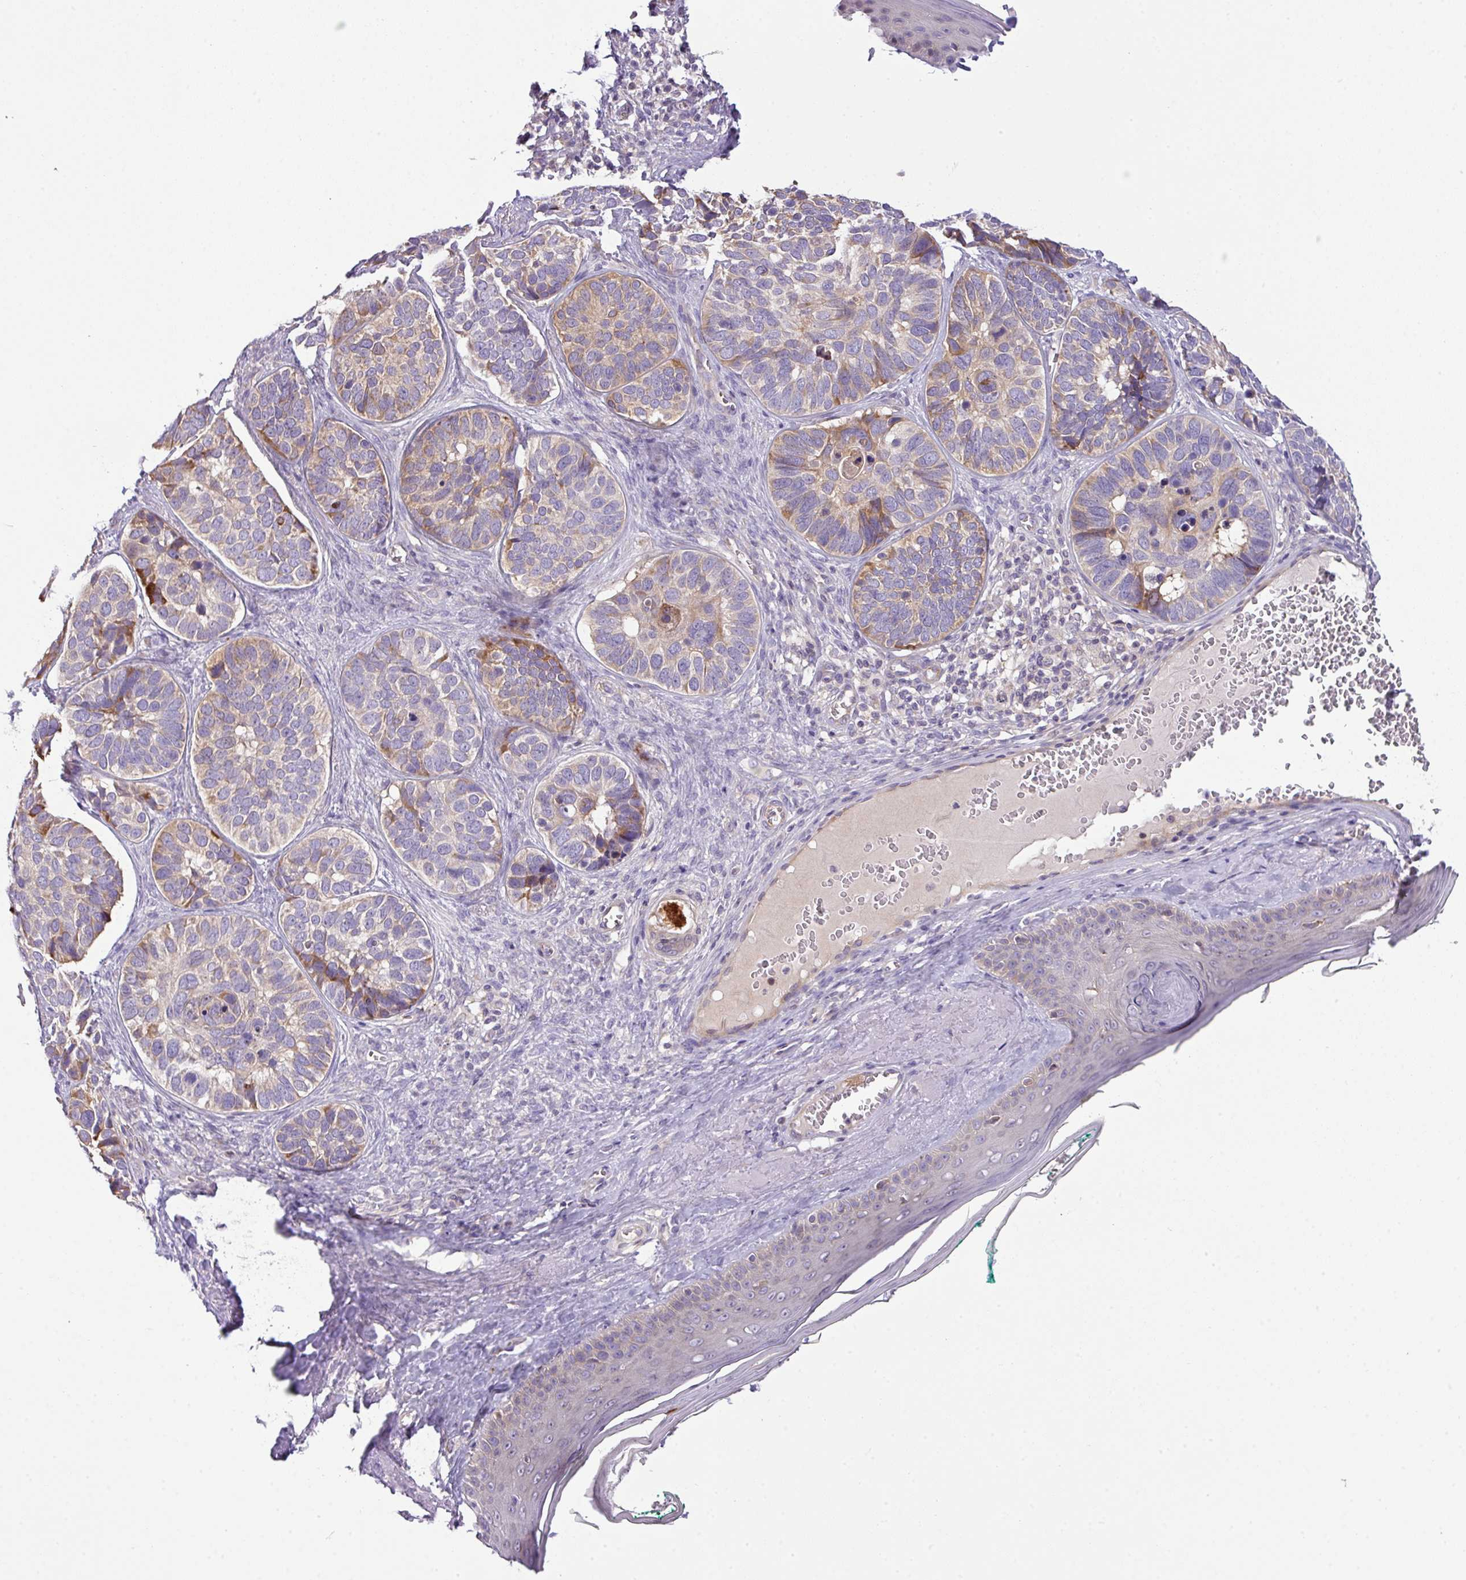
{"staining": {"intensity": "weak", "quantity": "25%-75%", "location": "cytoplasmic/membranous"}, "tissue": "skin cancer", "cell_type": "Tumor cells", "image_type": "cancer", "snomed": [{"axis": "morphology", "description": "Basal cell carcinoma"}, {"axis": "topography", "description": "Skin"}], "caption": "This histopathology image exhibits IHC staining of basal cell carcinoma (skin), with low weak cytoplasmic/membranous staining in about 25%-75% of tumor cells.", "gene": "PIK3R5", "patient": {"sex": "male", "age": 62}}